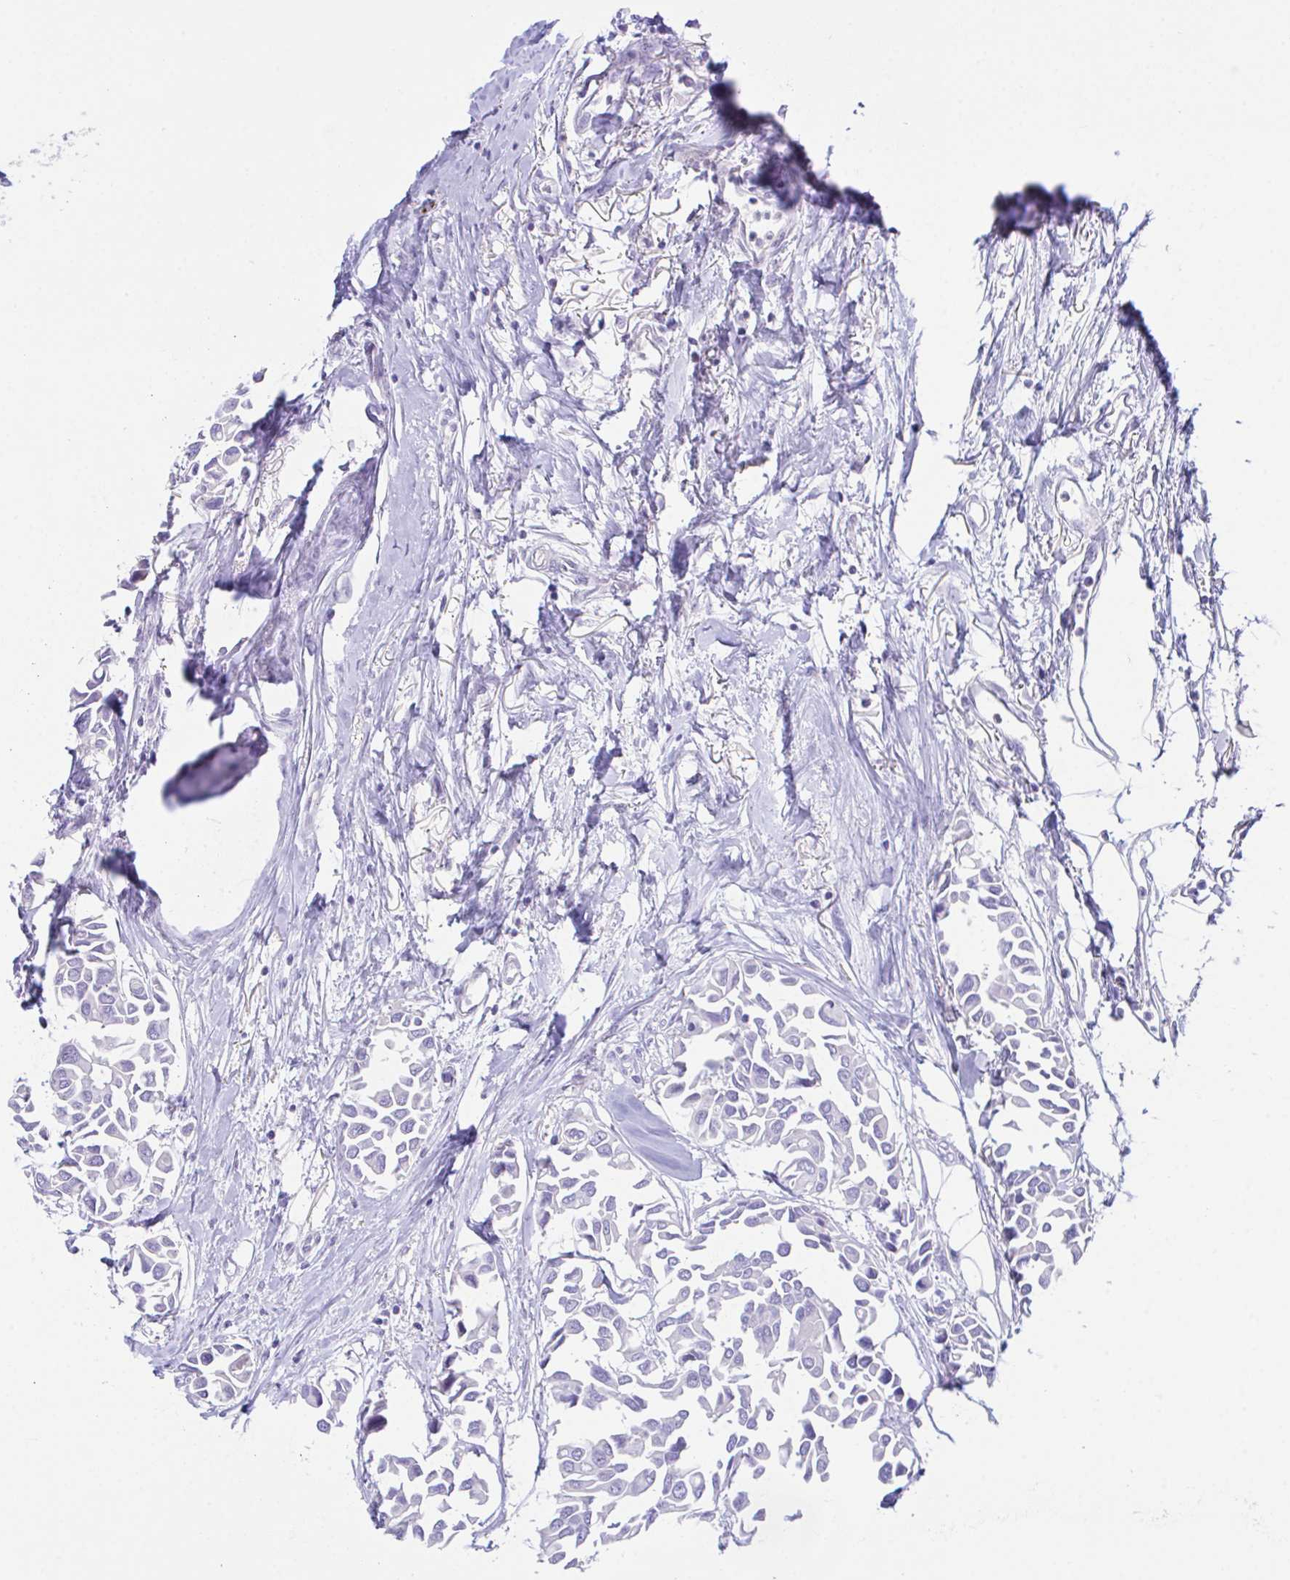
{"staining": {"intensity": "negative", "quantity": "none", "location": "none"}, "tissue": "breast cancer", "cell_type": "Tumor cells", "image_type": "cancer", "snomed": [{"axis": "morphology", "description": "Duct carcinoma"}, {"axis": "topography", "description": "Breast"}], "caption": "High power microscopy image of an immunohistochemistry photomicrograph of breast cancer, revealing no significant expression in tumor cells. (DAB (3,3'-diaminobenzidine) immunohistochemistry (IHC) visualized using brightfield microscopy, high magnification).", "gene": "HACD4", "patient": {"sex": "female", "age": 54}}